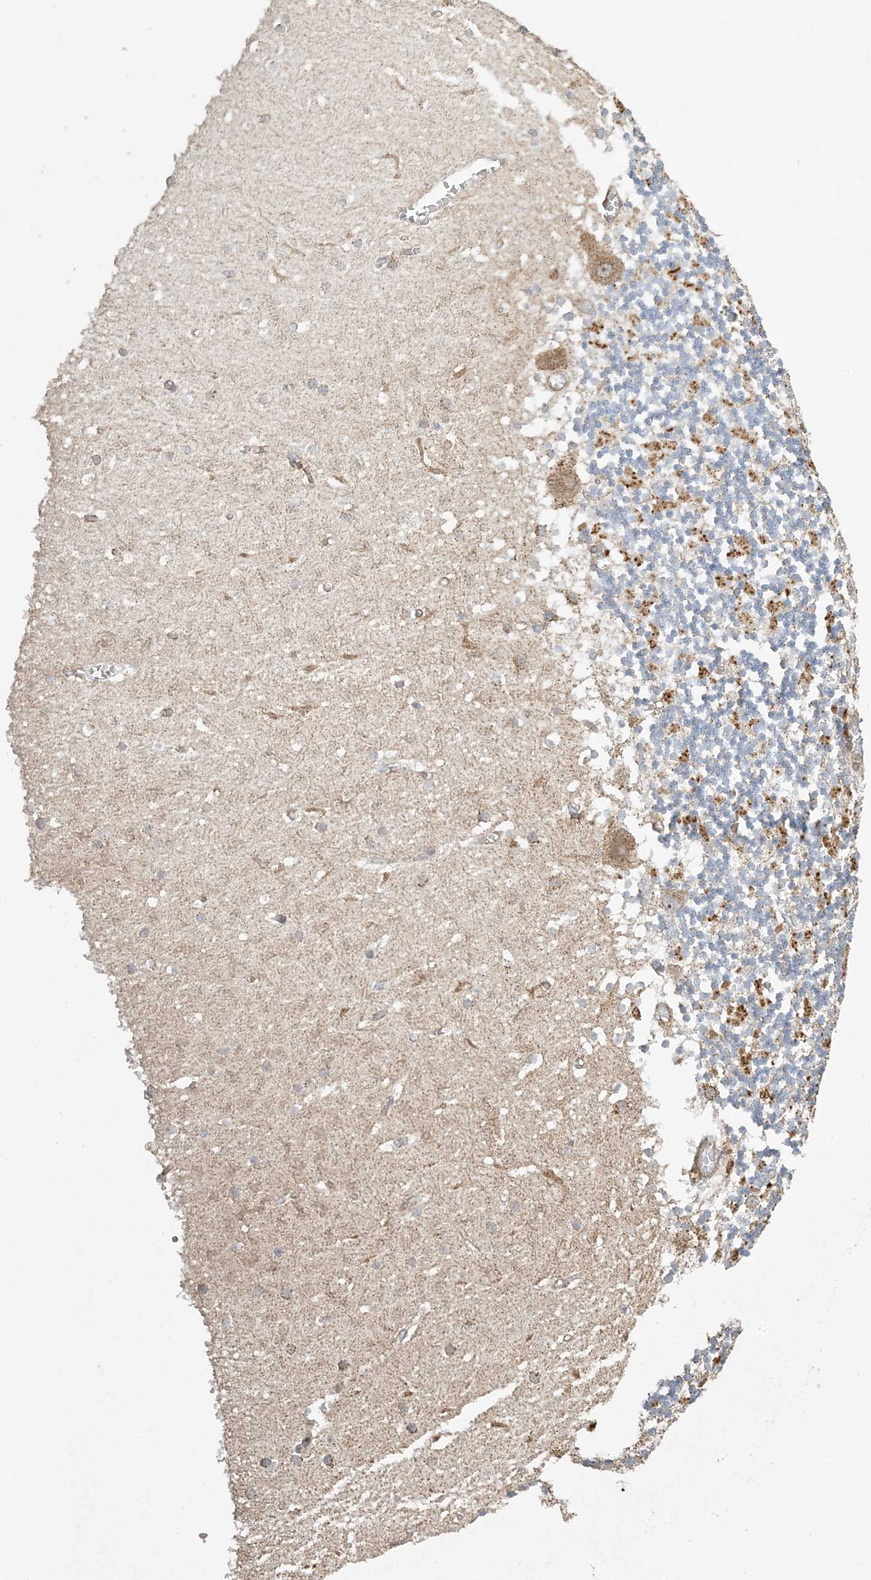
{"staining": {"intensity": "moderate", "quantity": "25%-75%", "location": "cytoplasmic/membranous"}, "tissue": "cerebellum", "cell_type": "Cells in granular layer", "image_type": "normal", "snomed": [{"axis": "morphology", "description": "Normal tissue, NOS"}, {"axis": "topography", "description": "Cerebellum"}], "caption": "The image reveals immunohistochemical staining of normal cerebellum. There is moderate cytoplasmic/membranous expression is appreciated in approximately 25%-75% of cells in granular layer. Using DAB (brown) and hematoxylin (blue) stains, captured at high magnification using brightfield microscopy.", "gene": "AGA", "patient": {"sex": "female", "age": 28}}